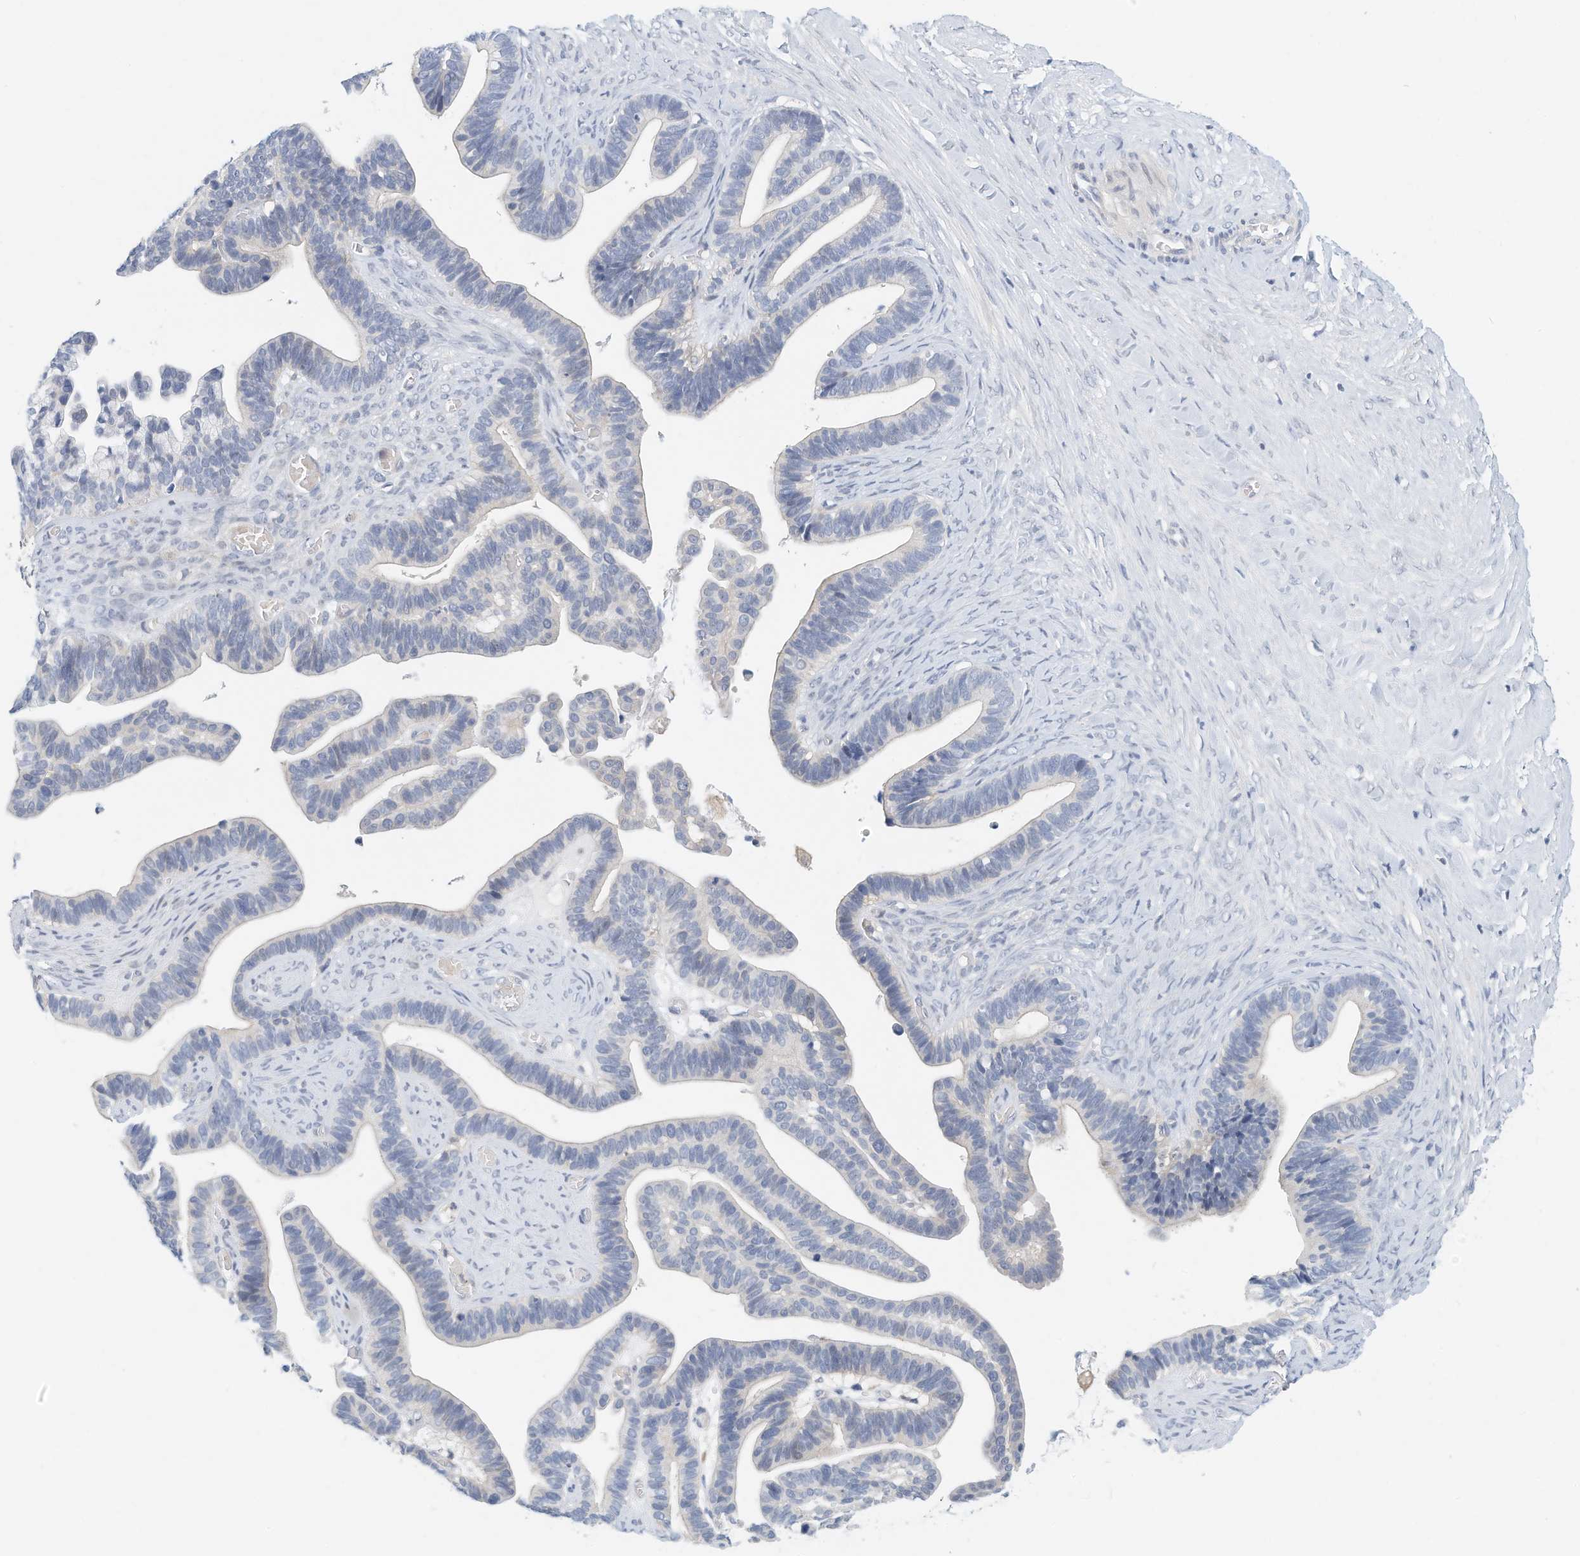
{"staining": {"intensity": "negative", "quantity": "none", "location": "none"}, "tissue": "ovarian cancer", "cell_type": "Tumor cells", "image_type": "cancer", "snomed": [{"axis": "morphology", "description": "Cystadenocarcinoma, serous, NOS"}, {"axis": "topography", "description": "Ovary"}], "caption": "Serous cystadenocarcinoma (ovarian) stained for a protein using immunohistochemistry reveals no staining tumor cells.", "gene": "MICAL1", "patient": {"sex": "female", "age": 56}}